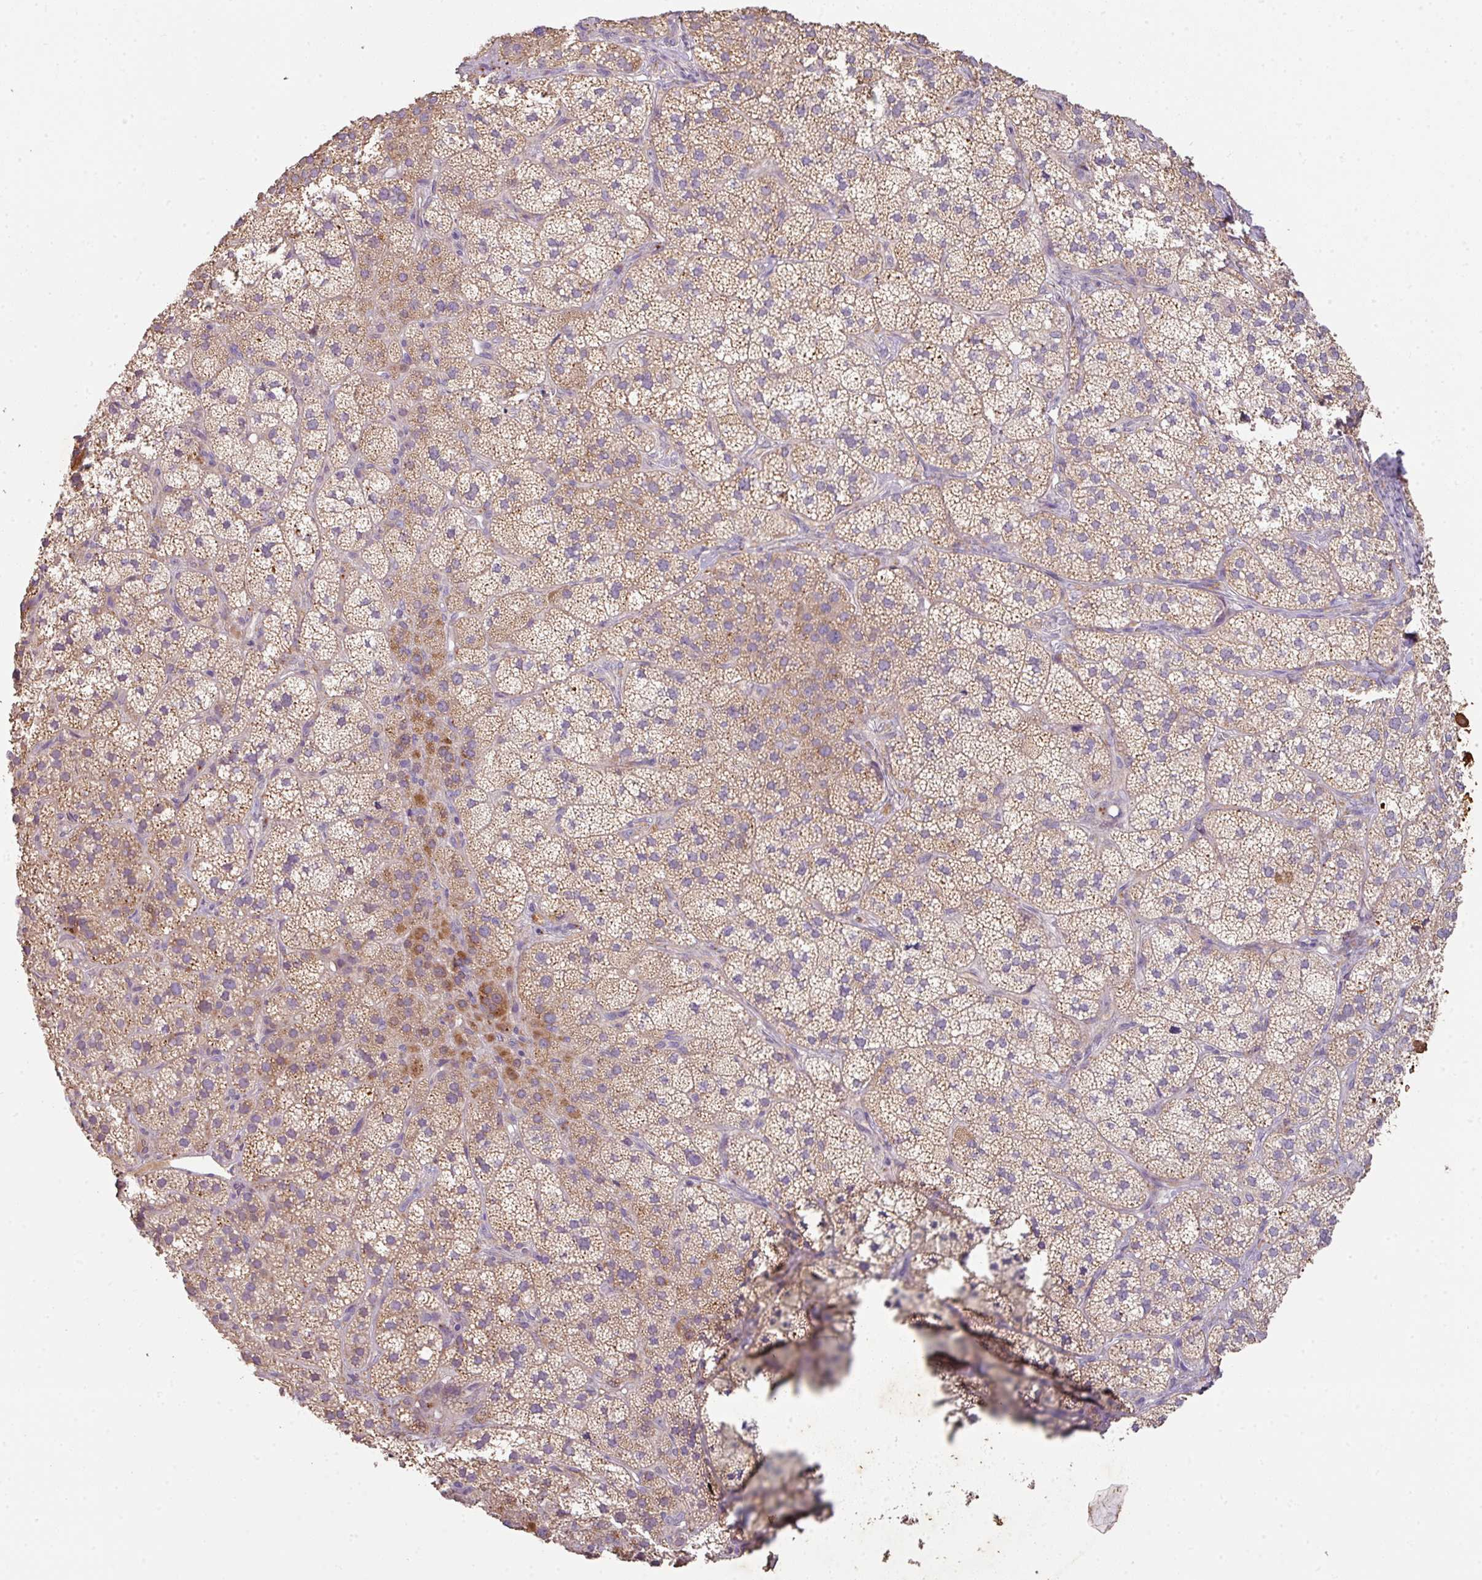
{"staining": {"intensity": "moderate", "quantity": ">75%", "location": "cytoplasmic/membranous"}, "tissue": "adrenal gland", "cell_type": "Glandular cells", "image_type": "normal", "snomed": [{"axis": "morphology", "description": "Normal tissue, NOS"}, {"axis": "topography", "description": "Adrenal gland"}], "caption": "A micrograph of human adrenal gland stained for a protein demonstrates moderate cytoplasmic/membranous brown staining in glandular cells. (DAB = brown stain, brightfield microscopy at high magnification).", "gene": "ZNF266", "patient": {"sex": "female", "age": 58}}